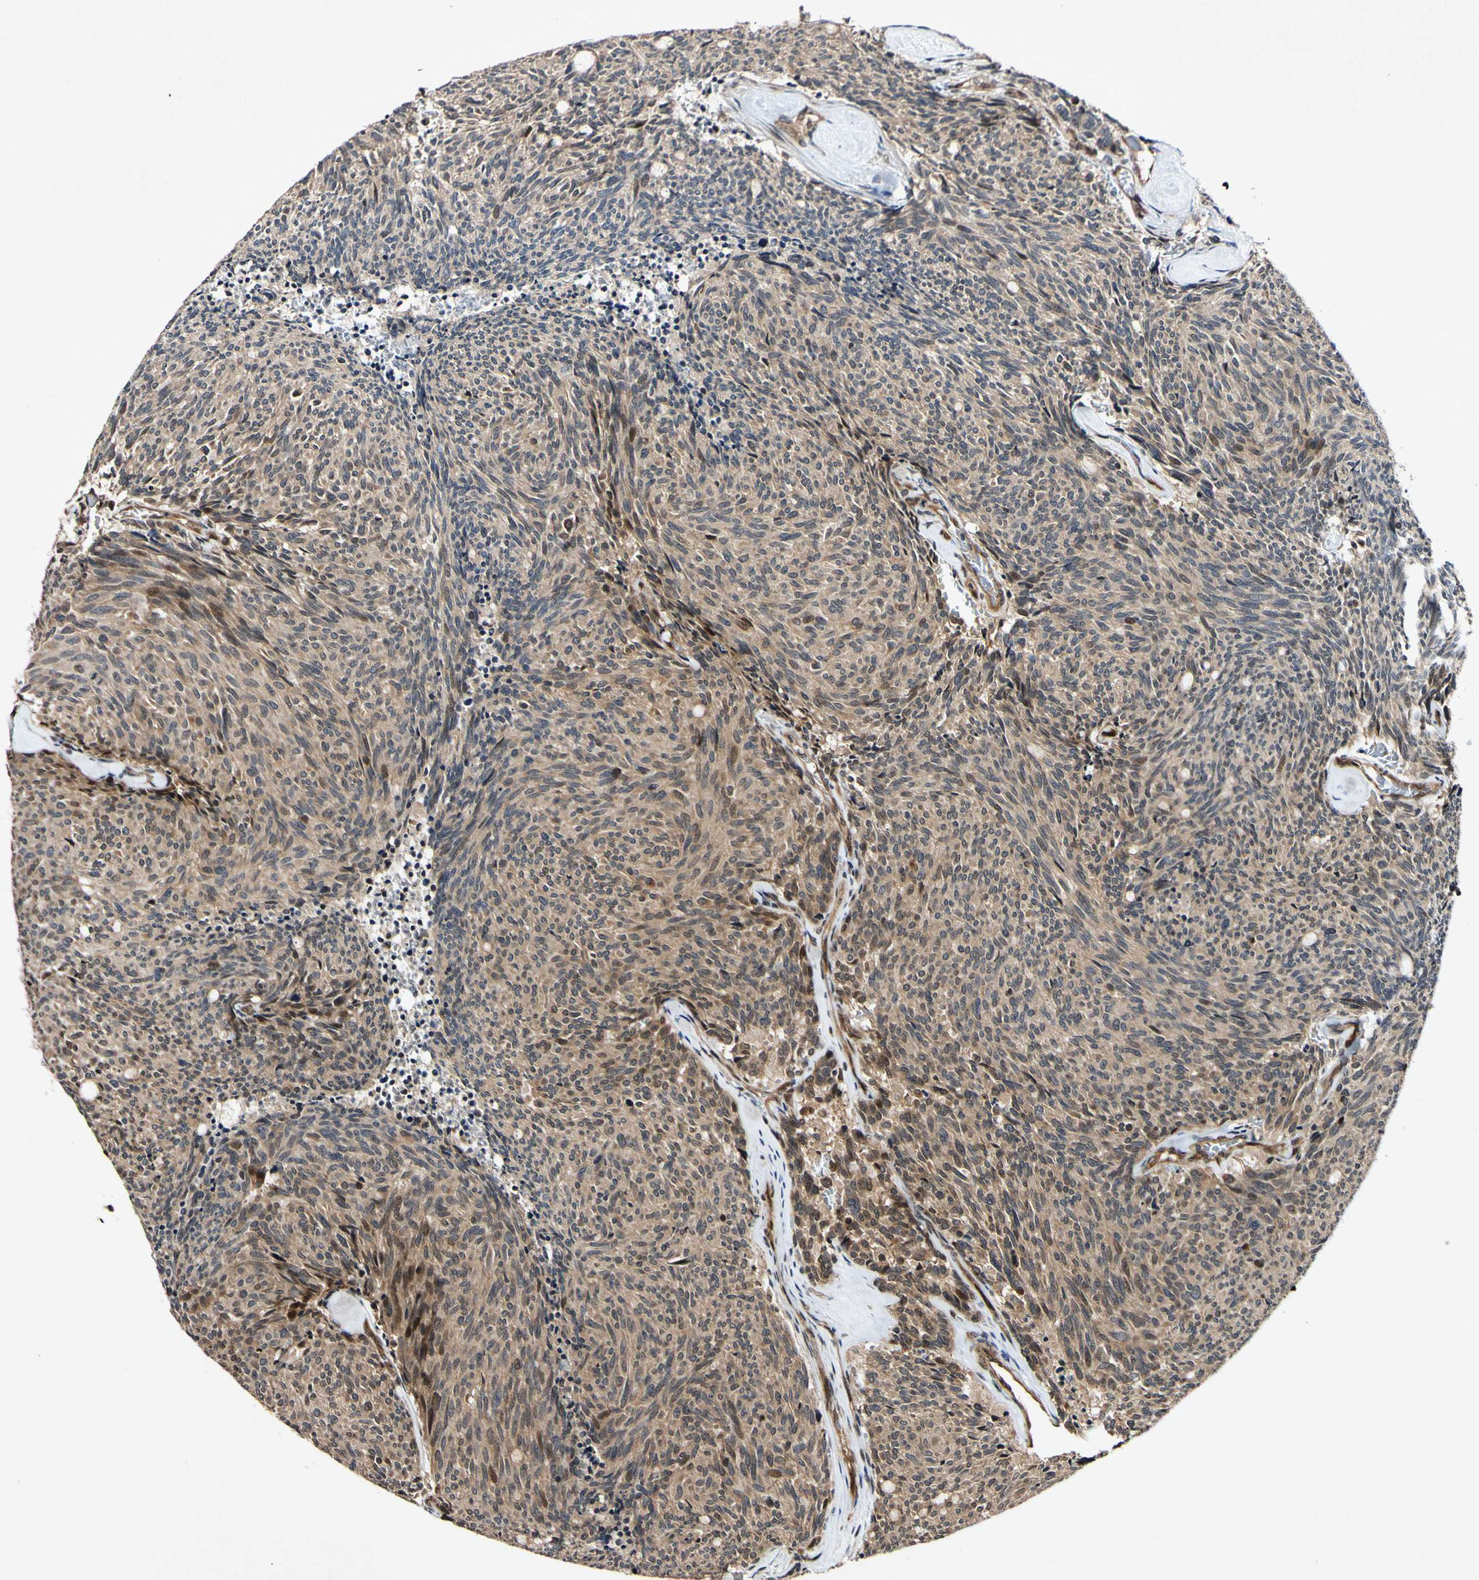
{"staining": {"intensity": "moderate", "quantity": ">75%", "location": "cytoplasmic/membranous,nuclear"}, "tissue": "carcinoid", "cell_type": "Tumor cells", "image_type": "cancer", "snomed": [{"axis": "morphology", "description": "Carcinoid, malignant, NOS"}, {"axis": "topography", "description": "Pancreas"}], "caption": "Tumor cells demonstrate moderate cytoplasmic/membranous and nuclear staining in approximately >75% of cells in malignant carcinoid. Immunohistochemistry stains the protein of interest in brown and the nuclei are stained blue.", "gene": "CSNK1E", "patient": {"sex": "female", "age": 54}}